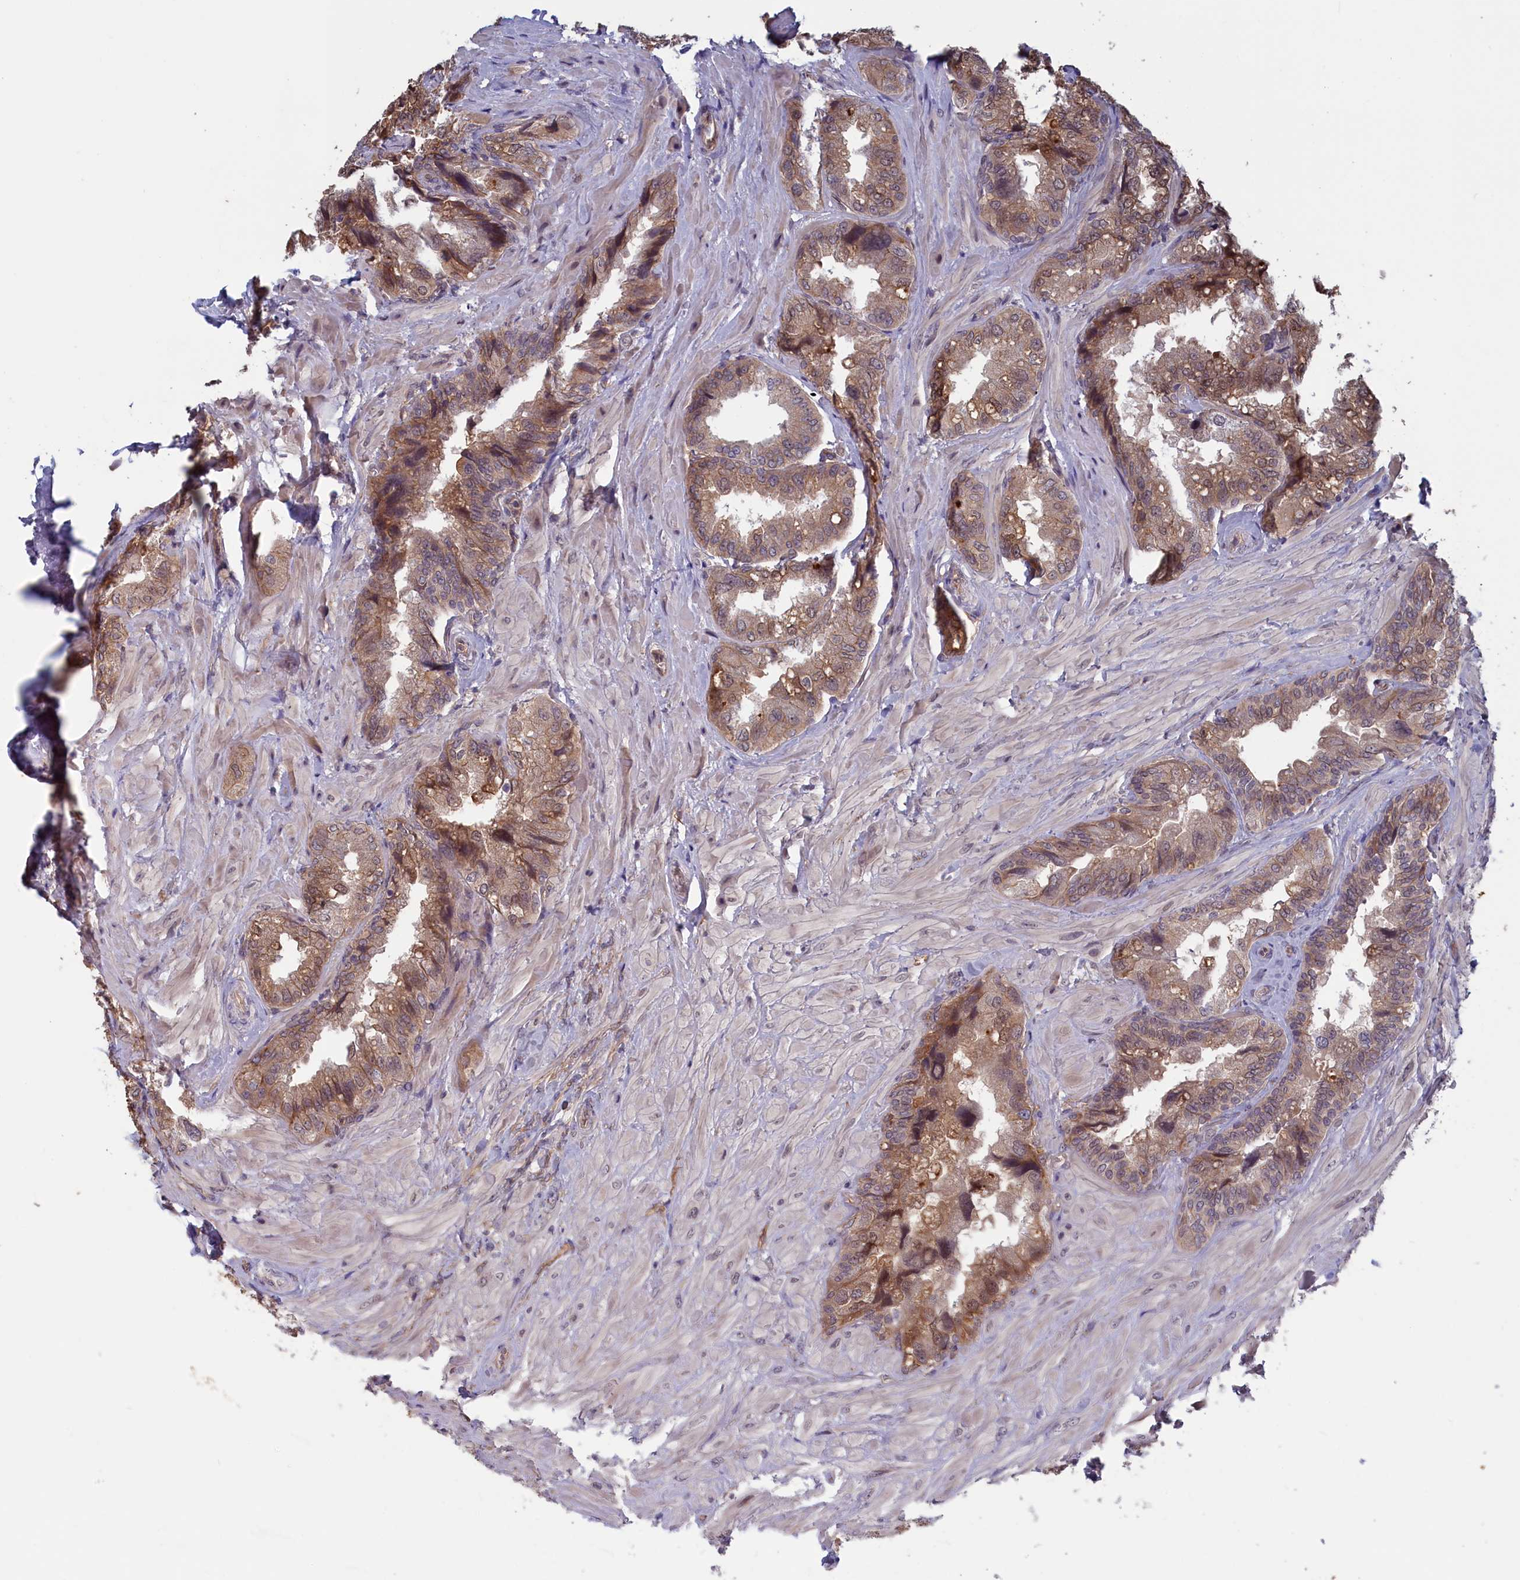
{"staining": {"intensity": "weak", "quantity": "25%-75%", "location": "cytoplasmic/membranous,nuclear"}, "tissue": "seminal vesicle", "cell_type": "Glandular cells", "image_type": "normal", "snomed": [{"axis": "morphology", "description": "Normal tissue, NOS"}, {"axis": "topography", "description": "Prostate and seminal vesicle, NOS"}, {"axis": "topography", "description": "Prostate"}, {"axis": "topography", "description": "Seminal veicle"}], "caption": "Immunohistochemical staining of normal seminal vesicle displays weak cytoplasmic/membranous,nuclear protein expression in approximately 25%-75% of glandular cells. Using DAB (brown) and hematoxylin (blue) stains, captured at high magnification using brightfield microscopy.", "gene": "PLP2", "patient": {"sex": "male", "age": 67}}